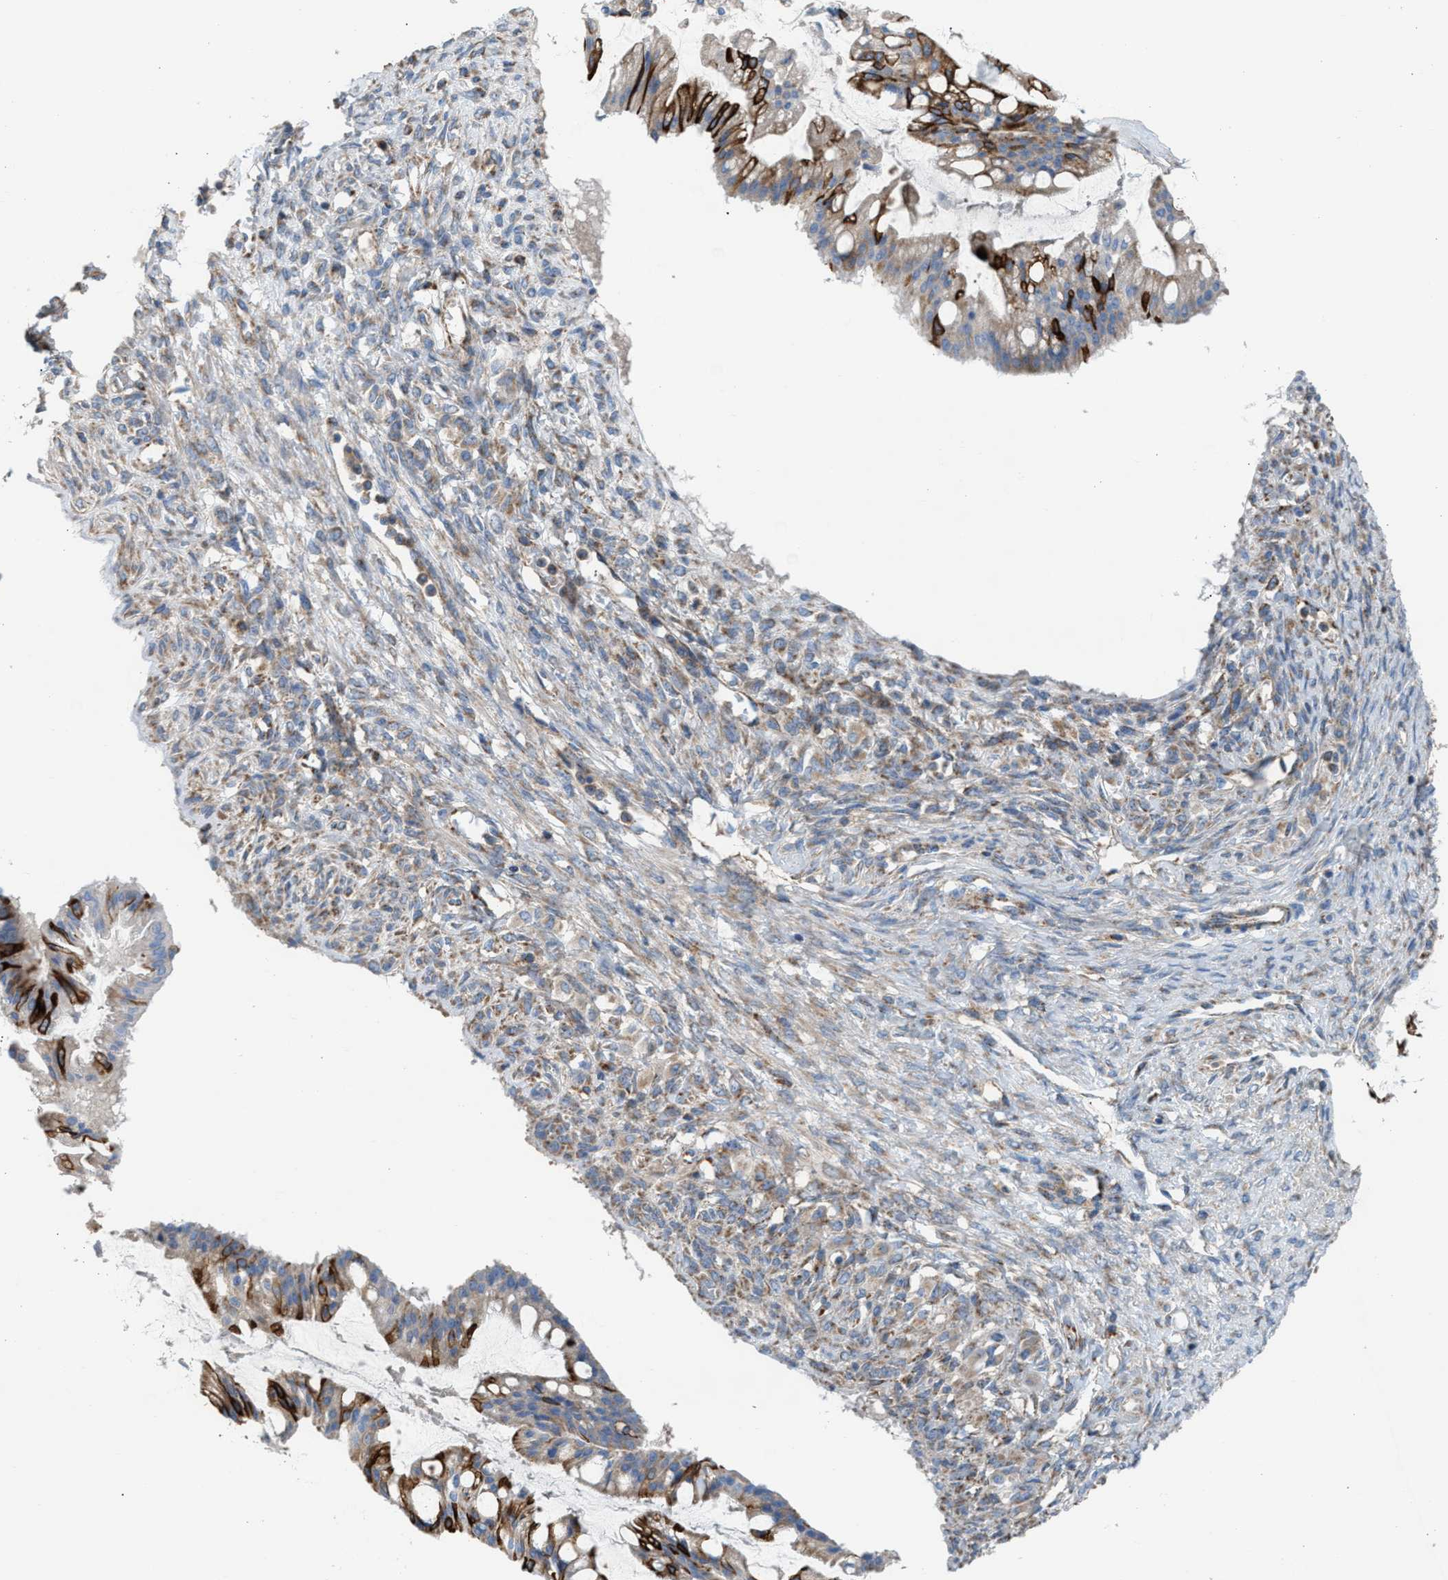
{"staining": {"intensity": "strong", "quantity": ">75%", "location": "cytoplasmic/membranous"}, "tissue": "ovarian cancer", "cell_type": "Tumor cells", "image_type": "cancer", "snomed": [{"axis": "morphology", "description": "Cystadenocarcinoma, mucinous, NOS"}, {"axis": "topography", "description": "Ovary"}], "caption": "Protein expression analysis of mucinous cystadenocarcinoma (ovarian) exhibits strong cytoplasmic/membranous expression in about >75% of tumor cells.", "gene": "TBC1D15", "patient": {"sex": "female", "age": 73}}